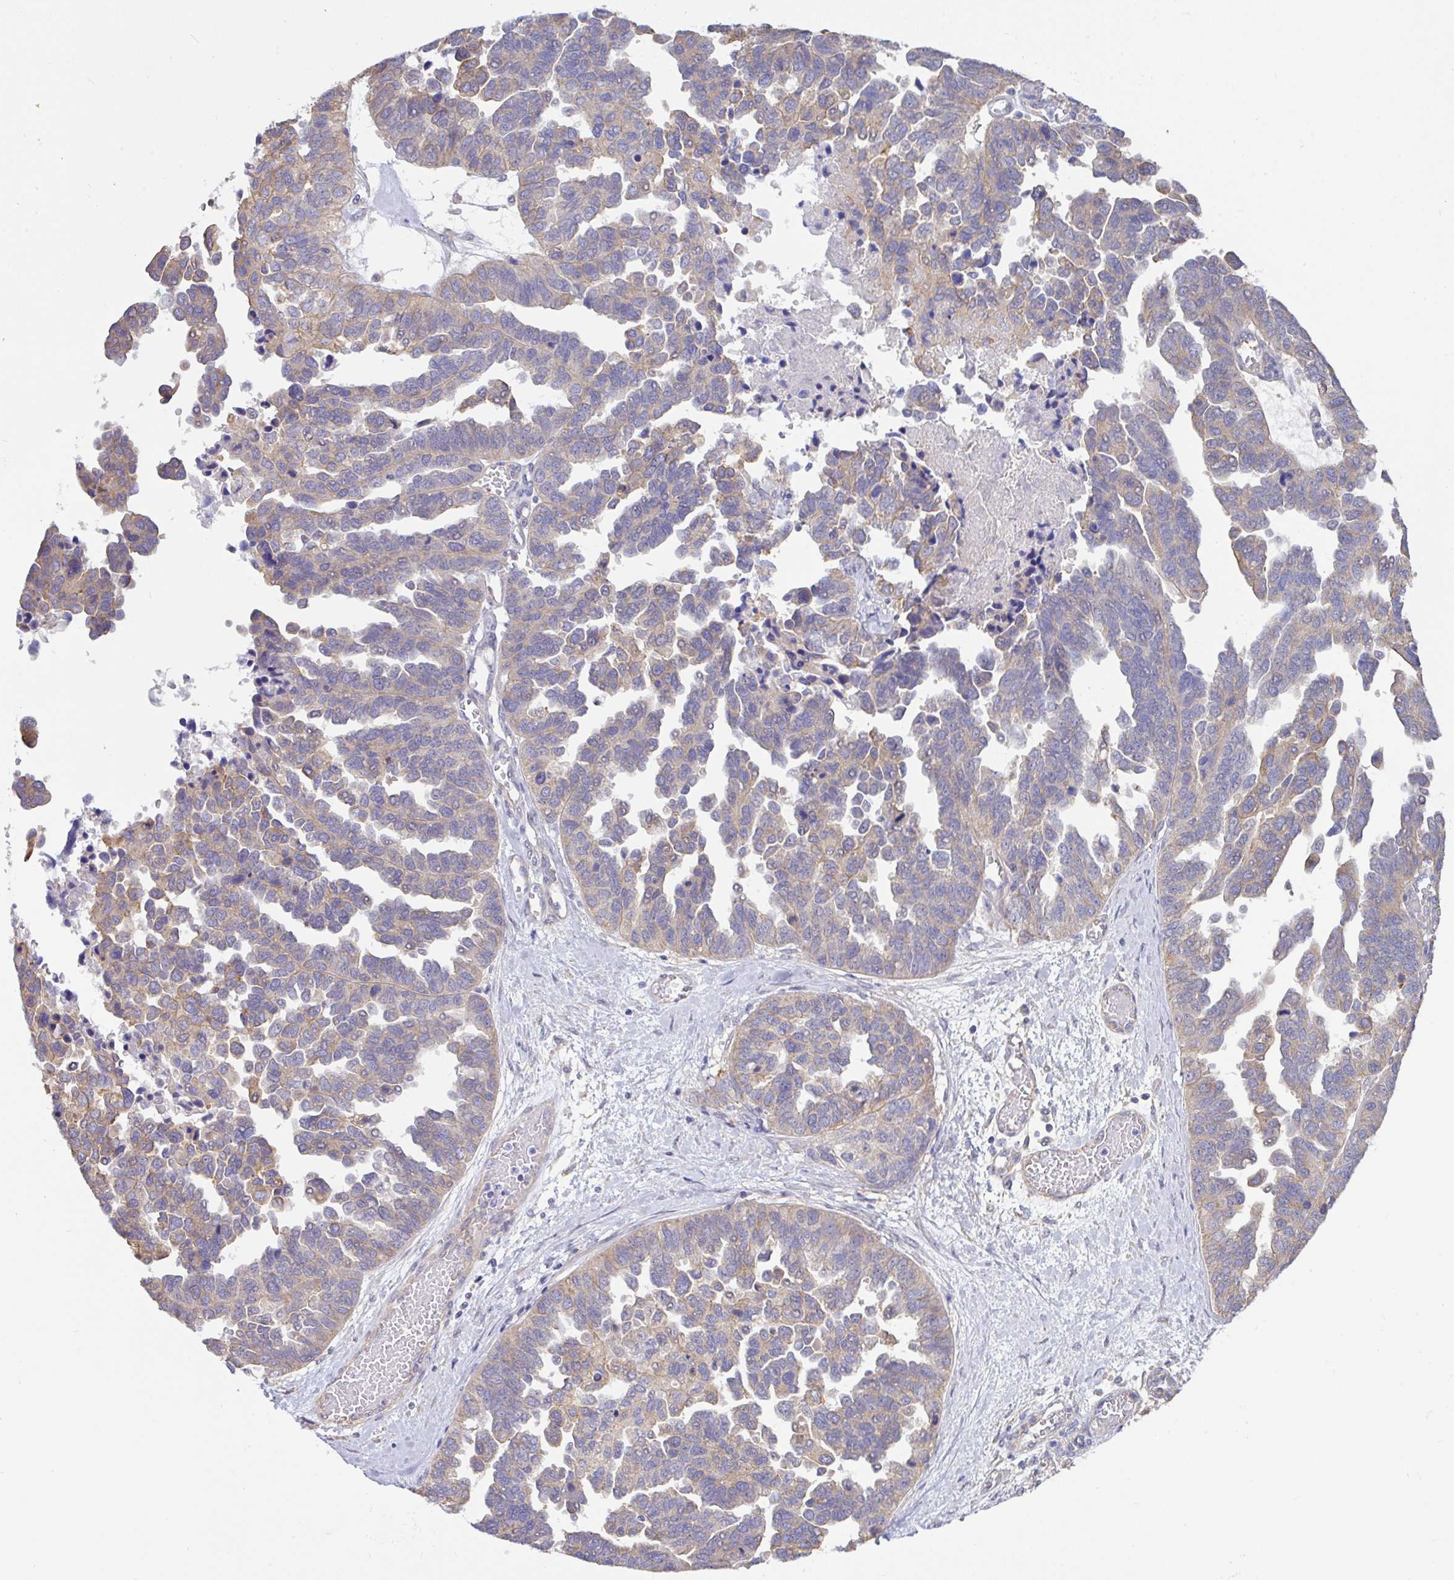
{"staining": {"intensity": "weak", "quantity": "25%-75%", "location": "cytoplasmic/membranous"}, "tissue": "ovarian cancer", "cell_type": "Tumor cells", "image_type": "cancer", "snomed": [{"axis": "morphology", "description": "Cystadenocarcinoma, serous, NOS"}, {"axis": "topography", "description": "Ovary"}], "caption": "IHC image of neoplastic tissue: human ovarian cancer (serous cystadenocarcinoma) stained using immunohistochemistry demonstrates low levels of weak protein expression localized specifically in the cytoplasmic/membranous of tumor cells, appearing as a cytoplasmic/membranous brown color.", "gene": "PLCD4", "patient": {"sex": "female", "age": 64}}